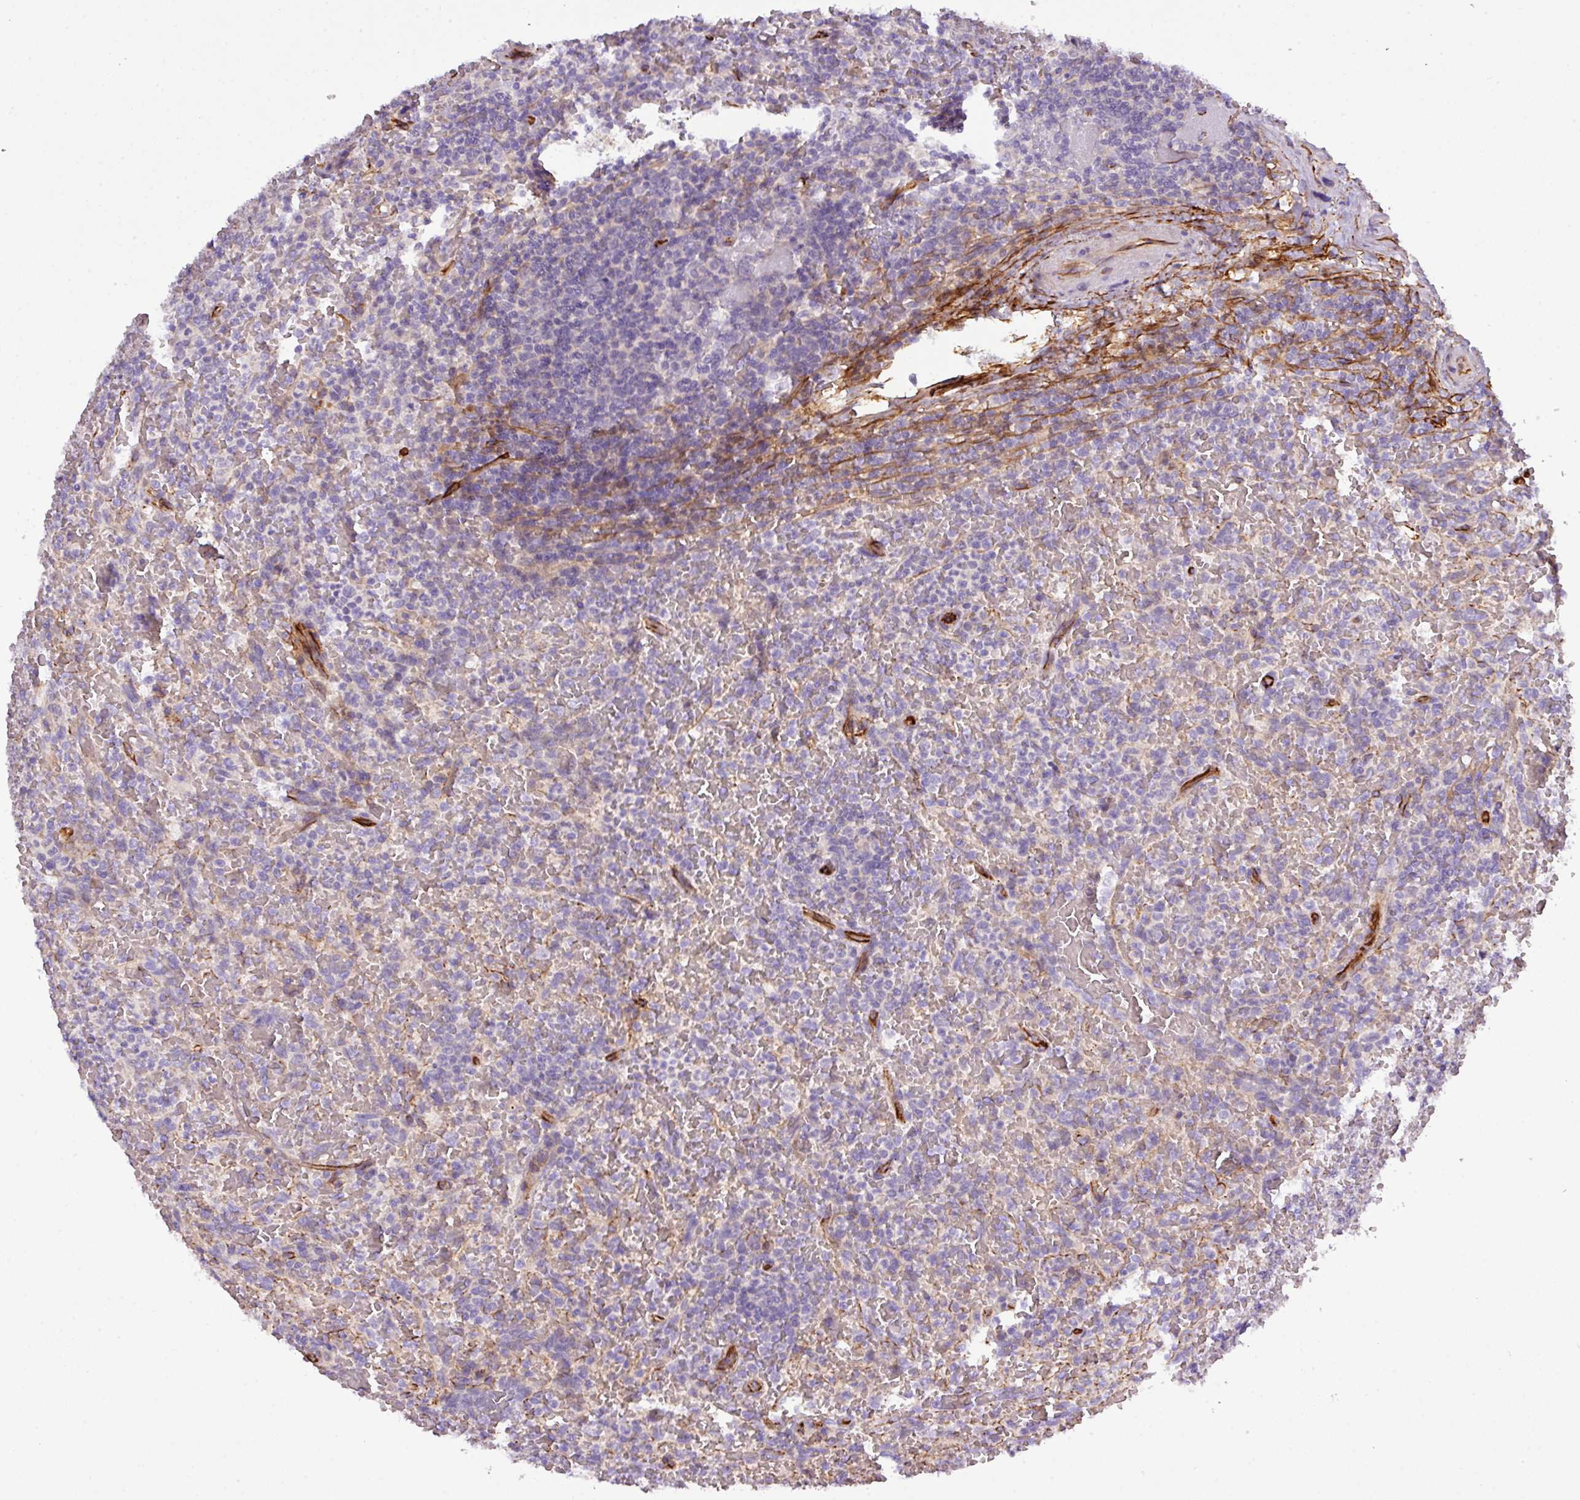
{"staining": {"intensity": "negative", "quantity": "none", "location": "none"}, "tissue": "lymphoma", "cell_type": "Tumor cells", "image_type": "cancer", "snomed": [{"axis": "morphology", "description": "Malignant lymphoma, non-Hodgkin's type, Low grade"}, {"axis": "topography", "description": "Spleen"}], "caption": "This is an IHC image of lymphoma. There is no staining in tumor cells.", "gene": "PARD6A", "patient": {"sex": "female", "age": 64}}